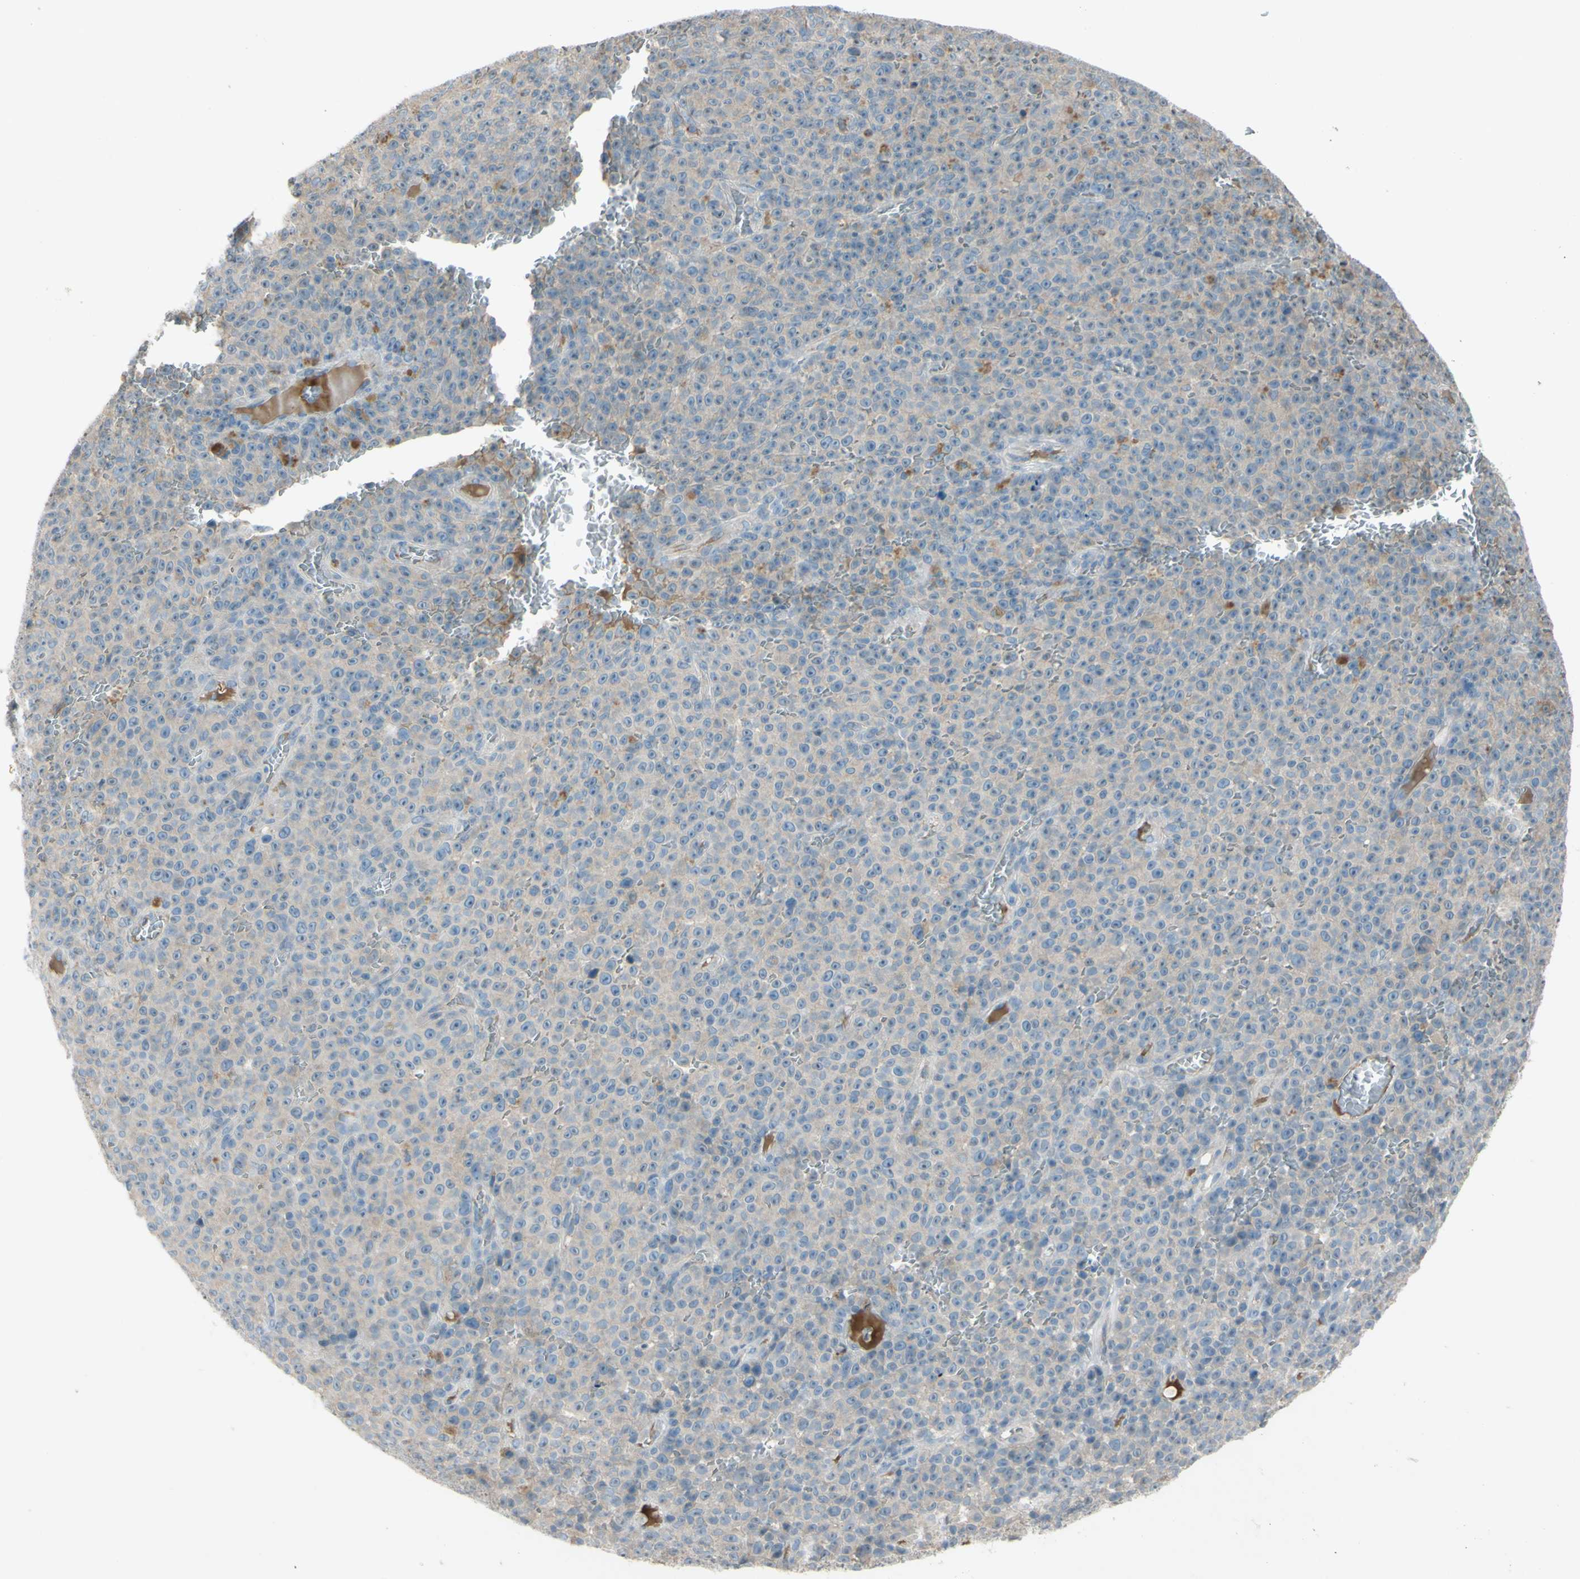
{"staining": {"intensity": "weak", "quantity": "<25%", "location": "cytoplasmic/membranous"}, "tissue": "melanoma", "cell_type": "Tumor cells", "image_type": "cancer", "snomed": [{"axis": "morphology", "description": "Malignant melanoma, NOS"}, {"axis": "topography", "description": "Skin"}], "caption": "The IHC photomicrograph has no significant positivity in tumor cells of malignant melanoma tissue.", "gene": "ATRN", "patient": {"sex": "female", "age": 82}}